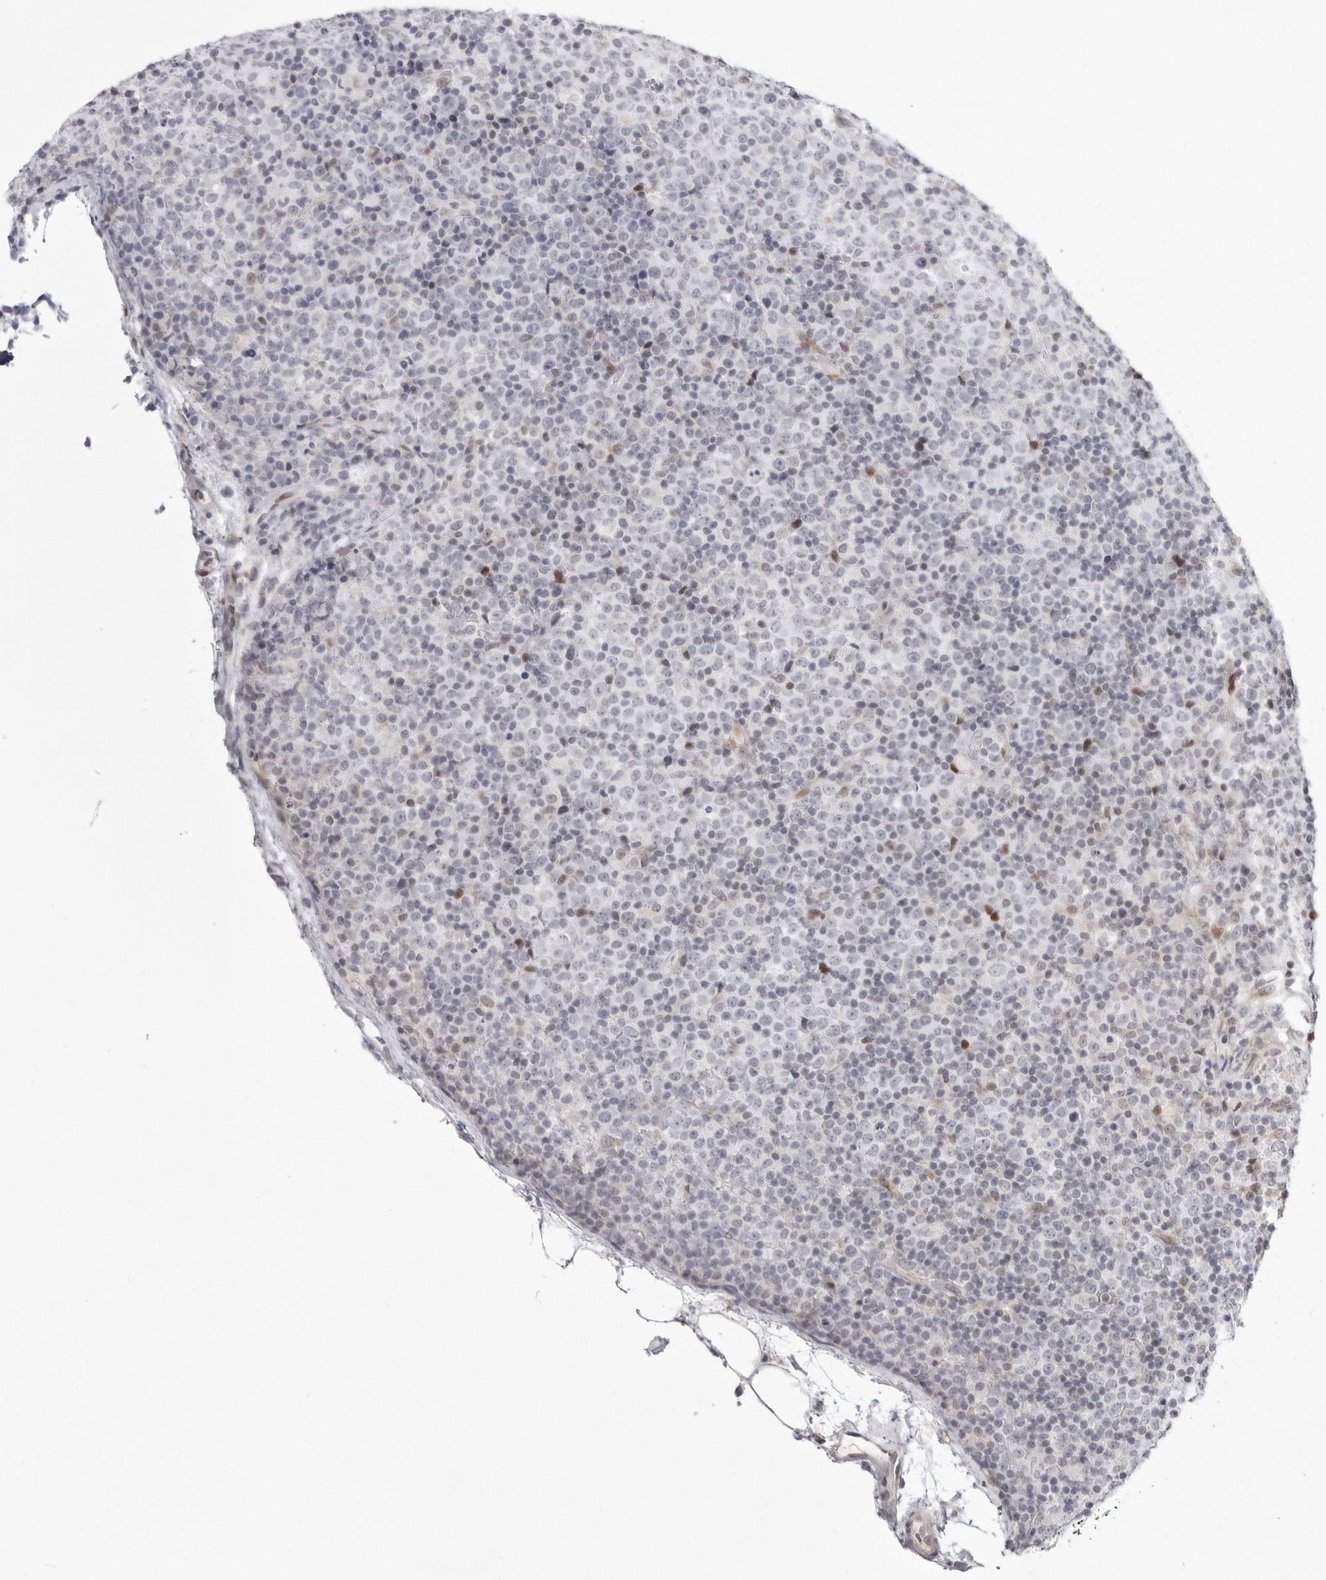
{"staining": {"intensity": "negative", "quantity": "none", "location": "none"}, "tissue": "lymphoma", "cell_type": "Tumor cells", "image_type": "cancer", "snomed": [{"axis": "morphology", "description": "Malignant lymphoma, non-Hodgkin's type, High grade"}, {"axis": "topography", "description": "Lymph node"}], "caption": "Immunohistochemical staining of lymphoma reveals no significant staining in tumor cells.", "gene": "NTPCR", "patient": {"sex": "male", "age": 13}}